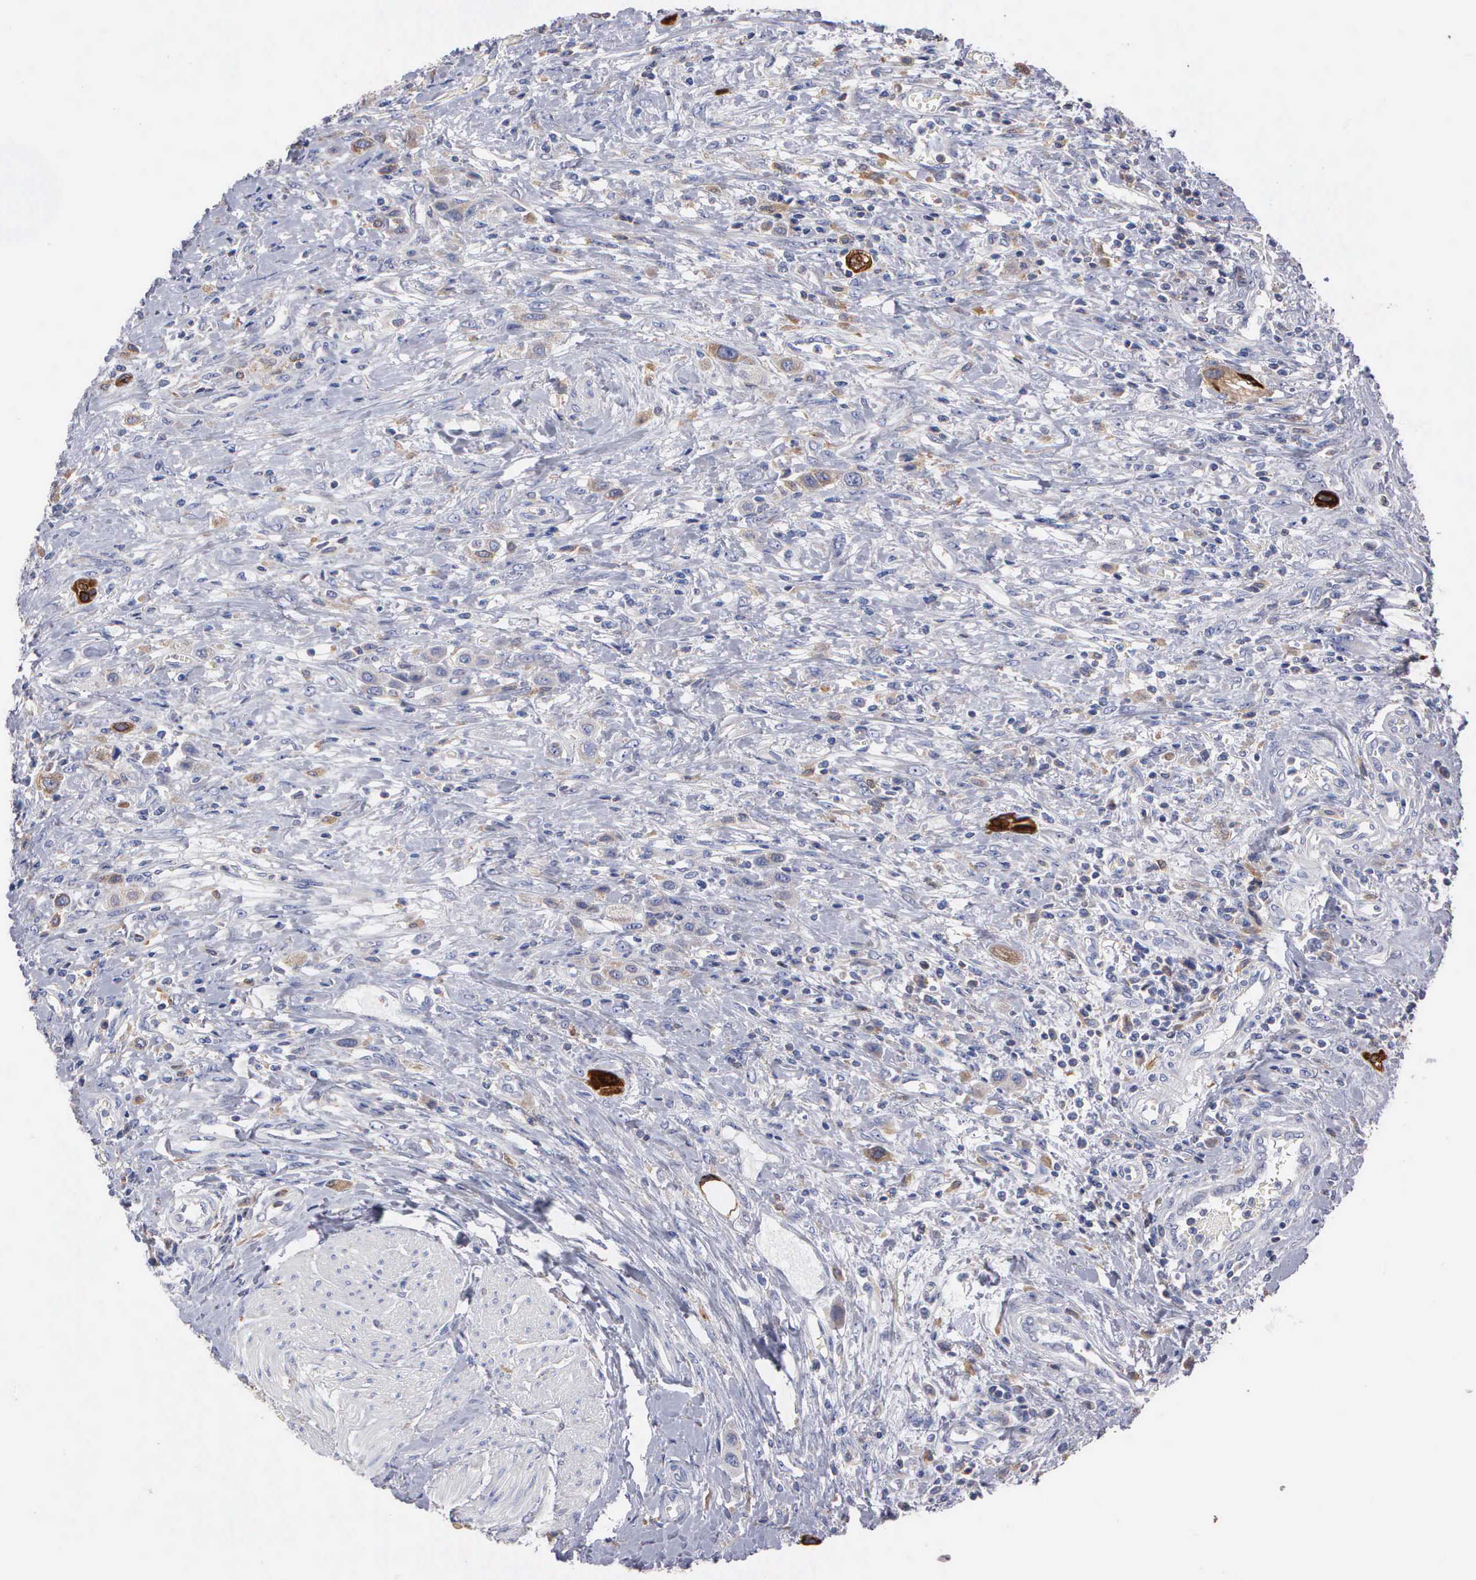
{"staining": {"intensity": "negative", "quantity": "none", "location": "none"}, "tissue": "urothelial cancer", "cell_type": "Tumor cells", "image_type": "cancer", "snomed": [{"axis": "morphology", "description": "Urothelial carcinoma, High grade"}, {"axis": "topography", "description": "Urinary bladder"}], "caption": "DAB immunohistochemical staining of urothelial carcinoma (high-grade) exhibits no significant expression in tumor cells.", "gene": "PTGS2", "patient": {"sex": "male", "age": 50}}